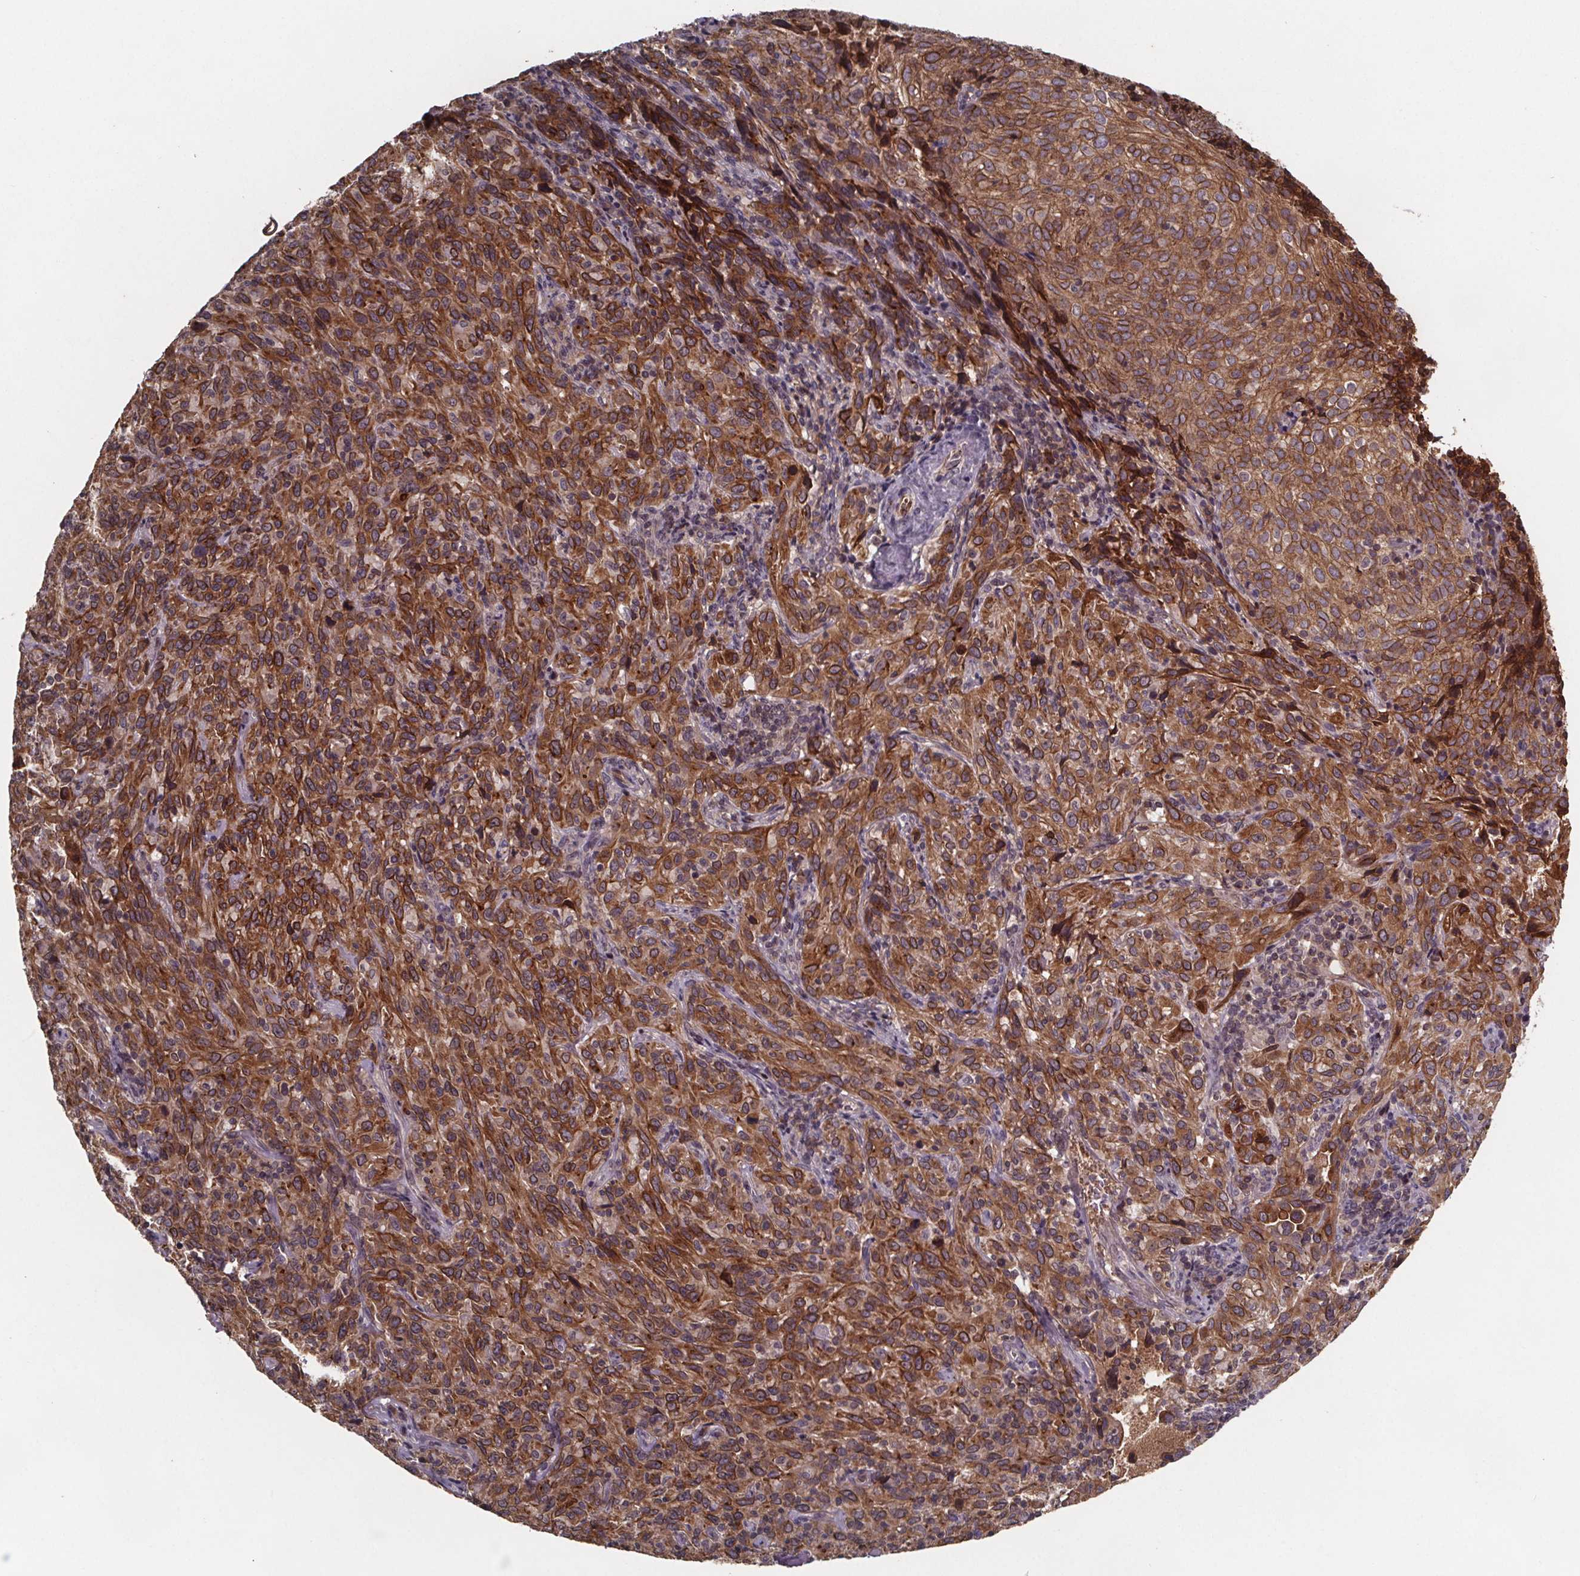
{"staining": {"intensity": "moderate", "quantity": ">75%", "location": "cytoplasmic/membranous"}, "tissue": "cervical cancer", "cell_type": "Tumor cells", "image_type": "cancer", "snomed": [{"axis": "morphology", "description": "Squamous cell carcinoma, NOS"}, {"axis": "topography", "description": "Cervix"}], "caption": "Immunohistochemistry (IHC) of squamous cell carcinoma (cervical) displays medium levels of moderate cytoplasmic/membranous positivity in about >75% of tumor cells. The staining was performed using DAB (3,3'-diaminobenzidine) to visualize the protein expression in brown, while the nuclei were stained in blue with hematoxylin (Magnification: 20x).", "gene": "FASTKD3", "patient": {"sex": "female", "age": 51}}